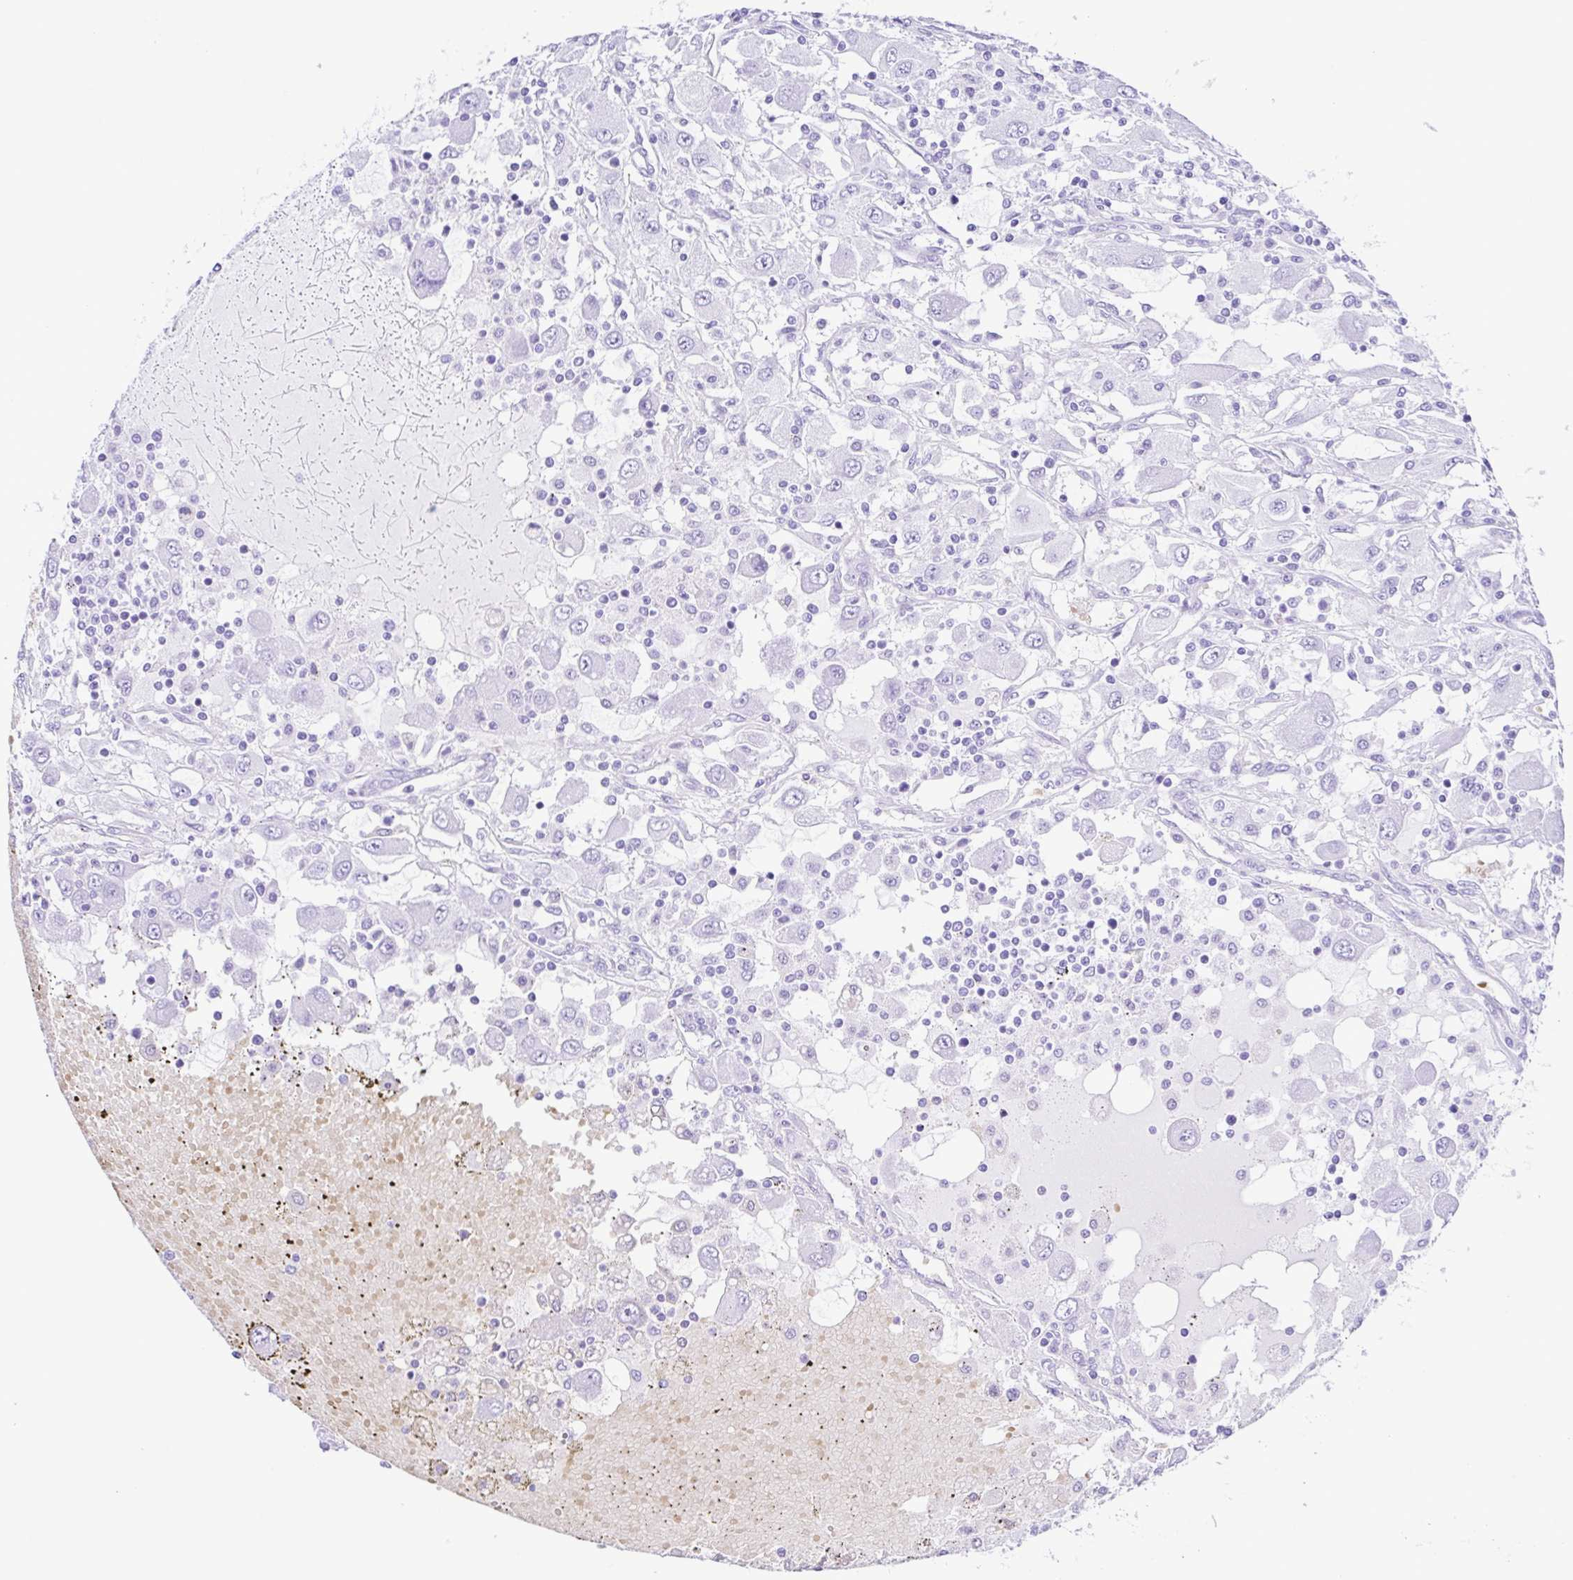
{"staining": {"intensity": "negative", "quantity": "none", "location": "none"}, "tissue": "renal cancer", "cell_type": "Tumor cells", "image_type": "cancer", "snomed": [{"axis": "morphology", "description": "Adenocarcinoma, NOS"}, {"axis": "topography", "description": "Kidney"}], "caption": "Immunohistochemistry of renal cancer (adenocarcinoma) shows no expression in tumor cells.", "gene": "SYT1", "patient": {"sex": "female", "age": 67}}